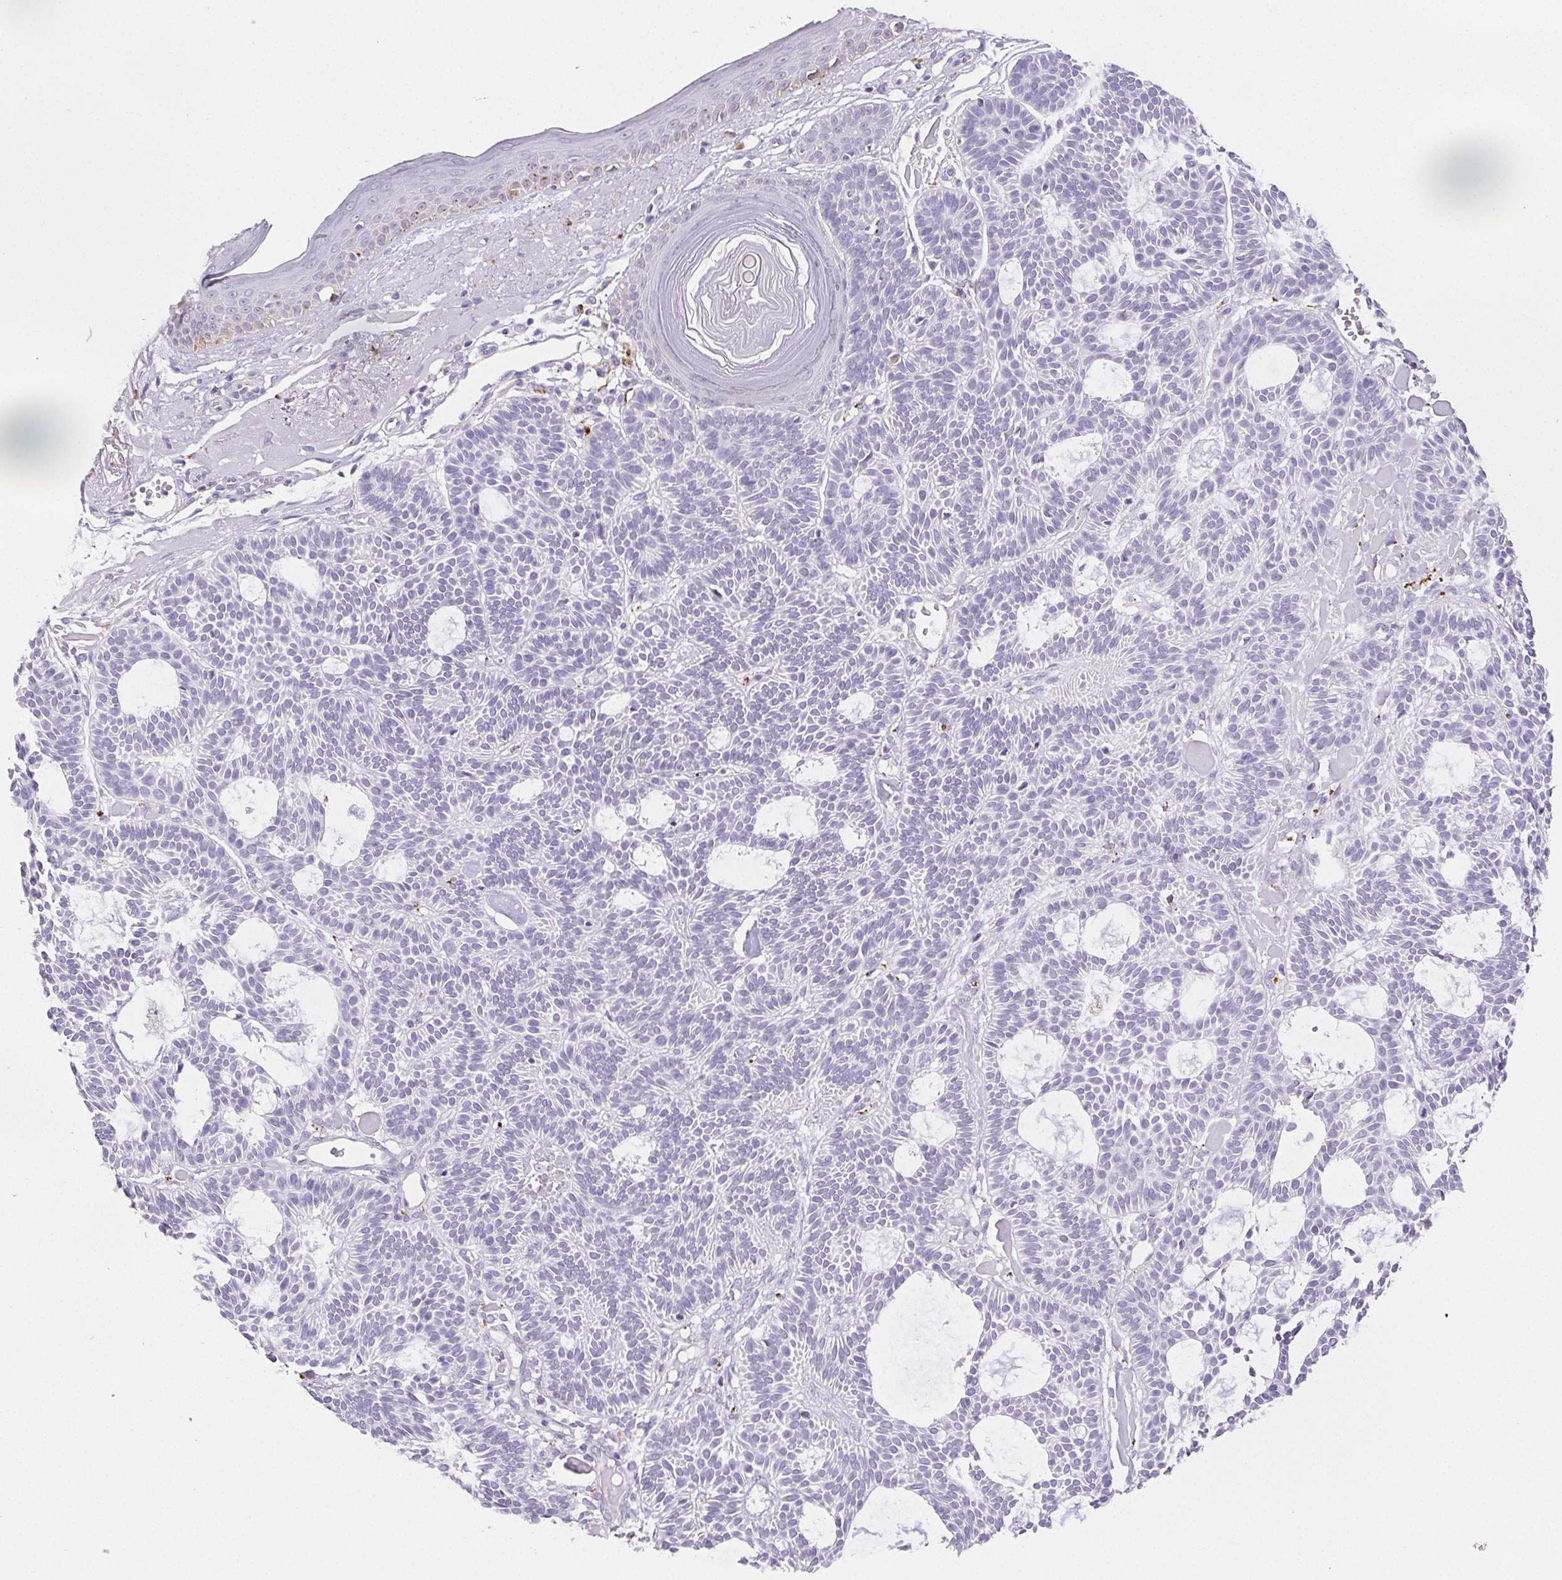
{"staining": {"intensity": "negative", "quantity": "none", "location": "none"}, "tissue": "skin cancer", "cell_type": "Tumor cells", "image_type": "cancer", "snomed": [{"axis": "morphology", "description": "Basal cell carcinoma"}, {"axis": "topography", "description": "Skin"}], "caption": "The image exhibits no significant expression in tumor cells of skin cancer (basal cell carcinoma).", "gene": "LIPA", "patient": {"sex": "male", "age": 85}}